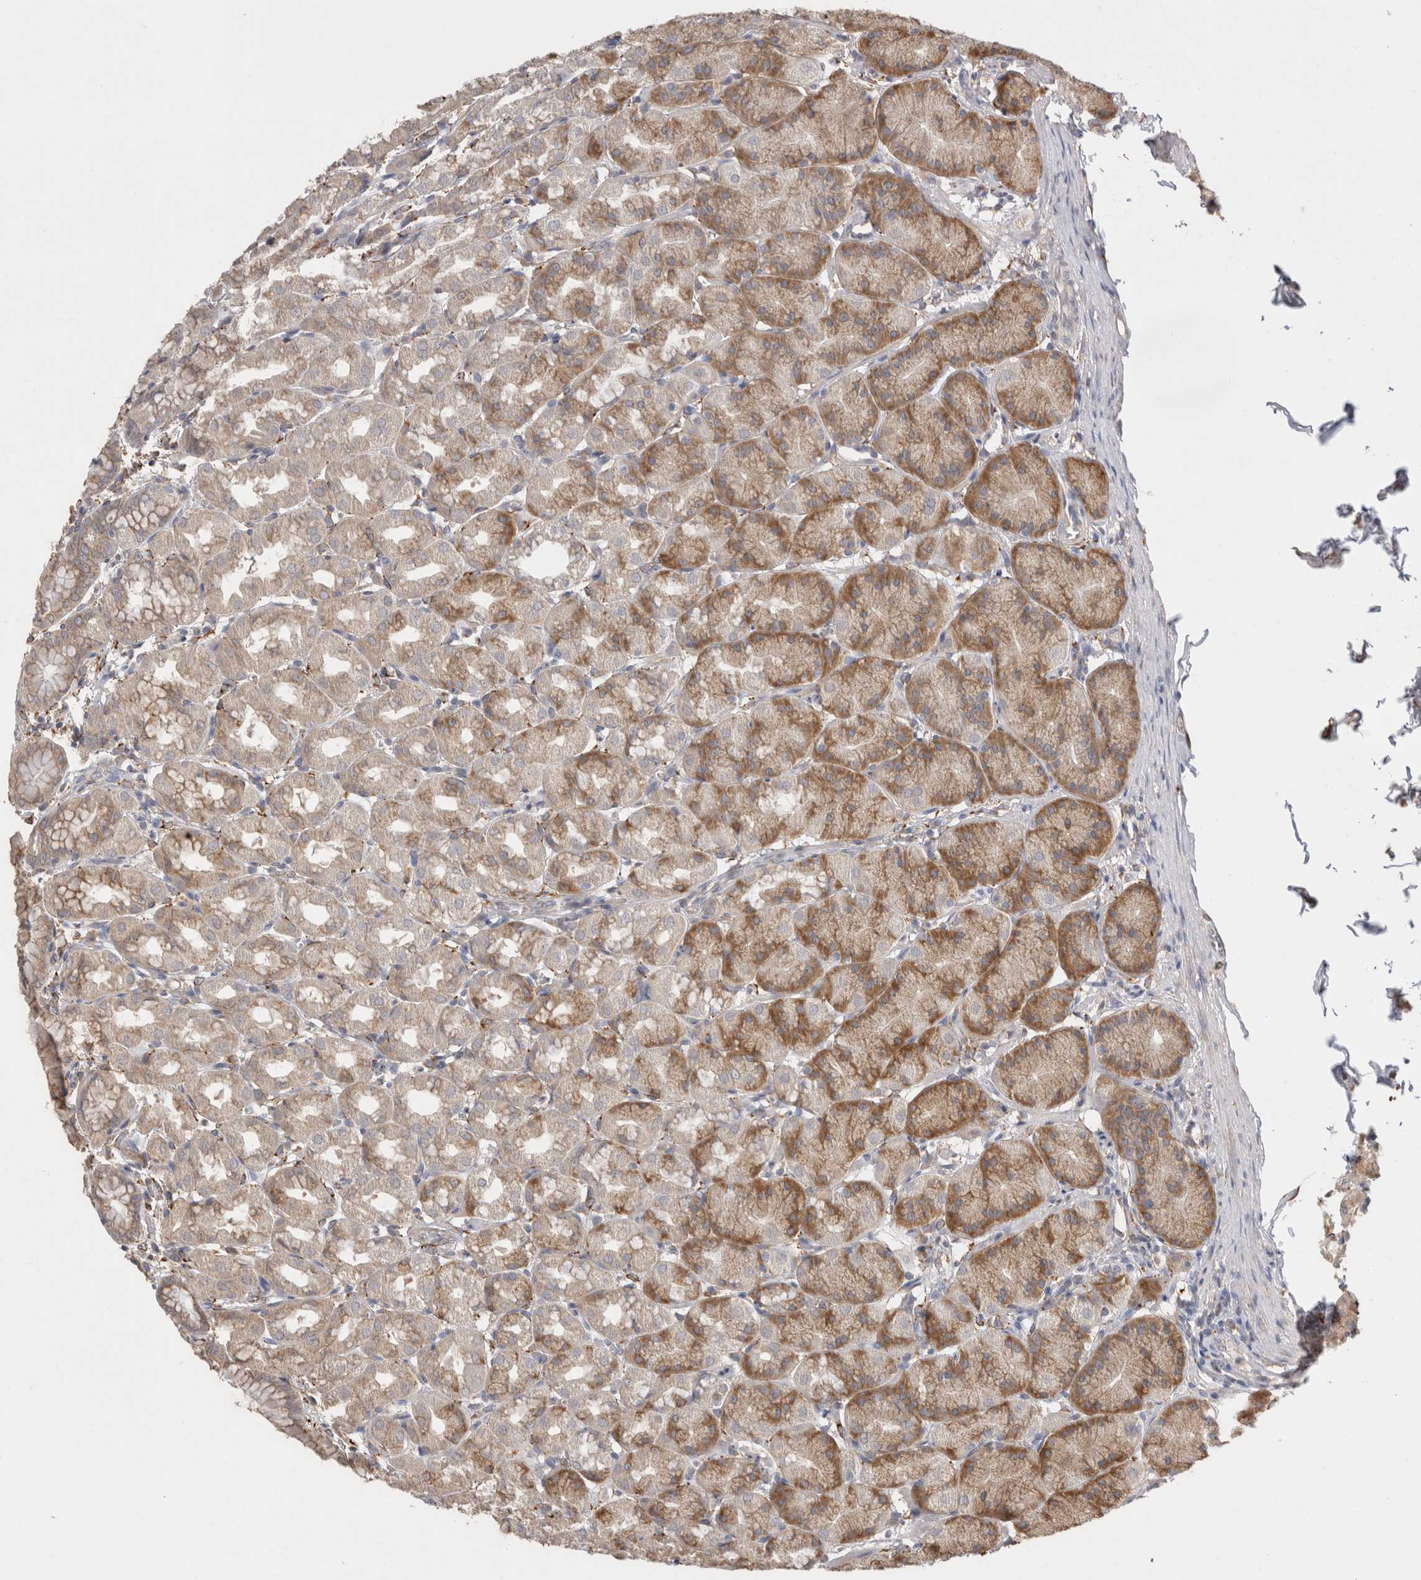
{"staining": {"intensity": "moderate", "quantity": ">75%", "location": "cytoplasmic/membranous"}, "tissue": "stomach", "cell_type": "Glandular cells", "image_type": "normal", "snomed": [{"axis": "morphology", "description": "Normal tissue, NOS"}, {"axis": "topography", "description": "Stomach"}], "caption": "Immunohistochemical staining of normal human stomach exhibits medium levels of moderate cytoplasmic/membranous positivity in about >75% of glandular cells.", "gene": "LRPAP1", "patient": {"sex": "male", "age": 42}}